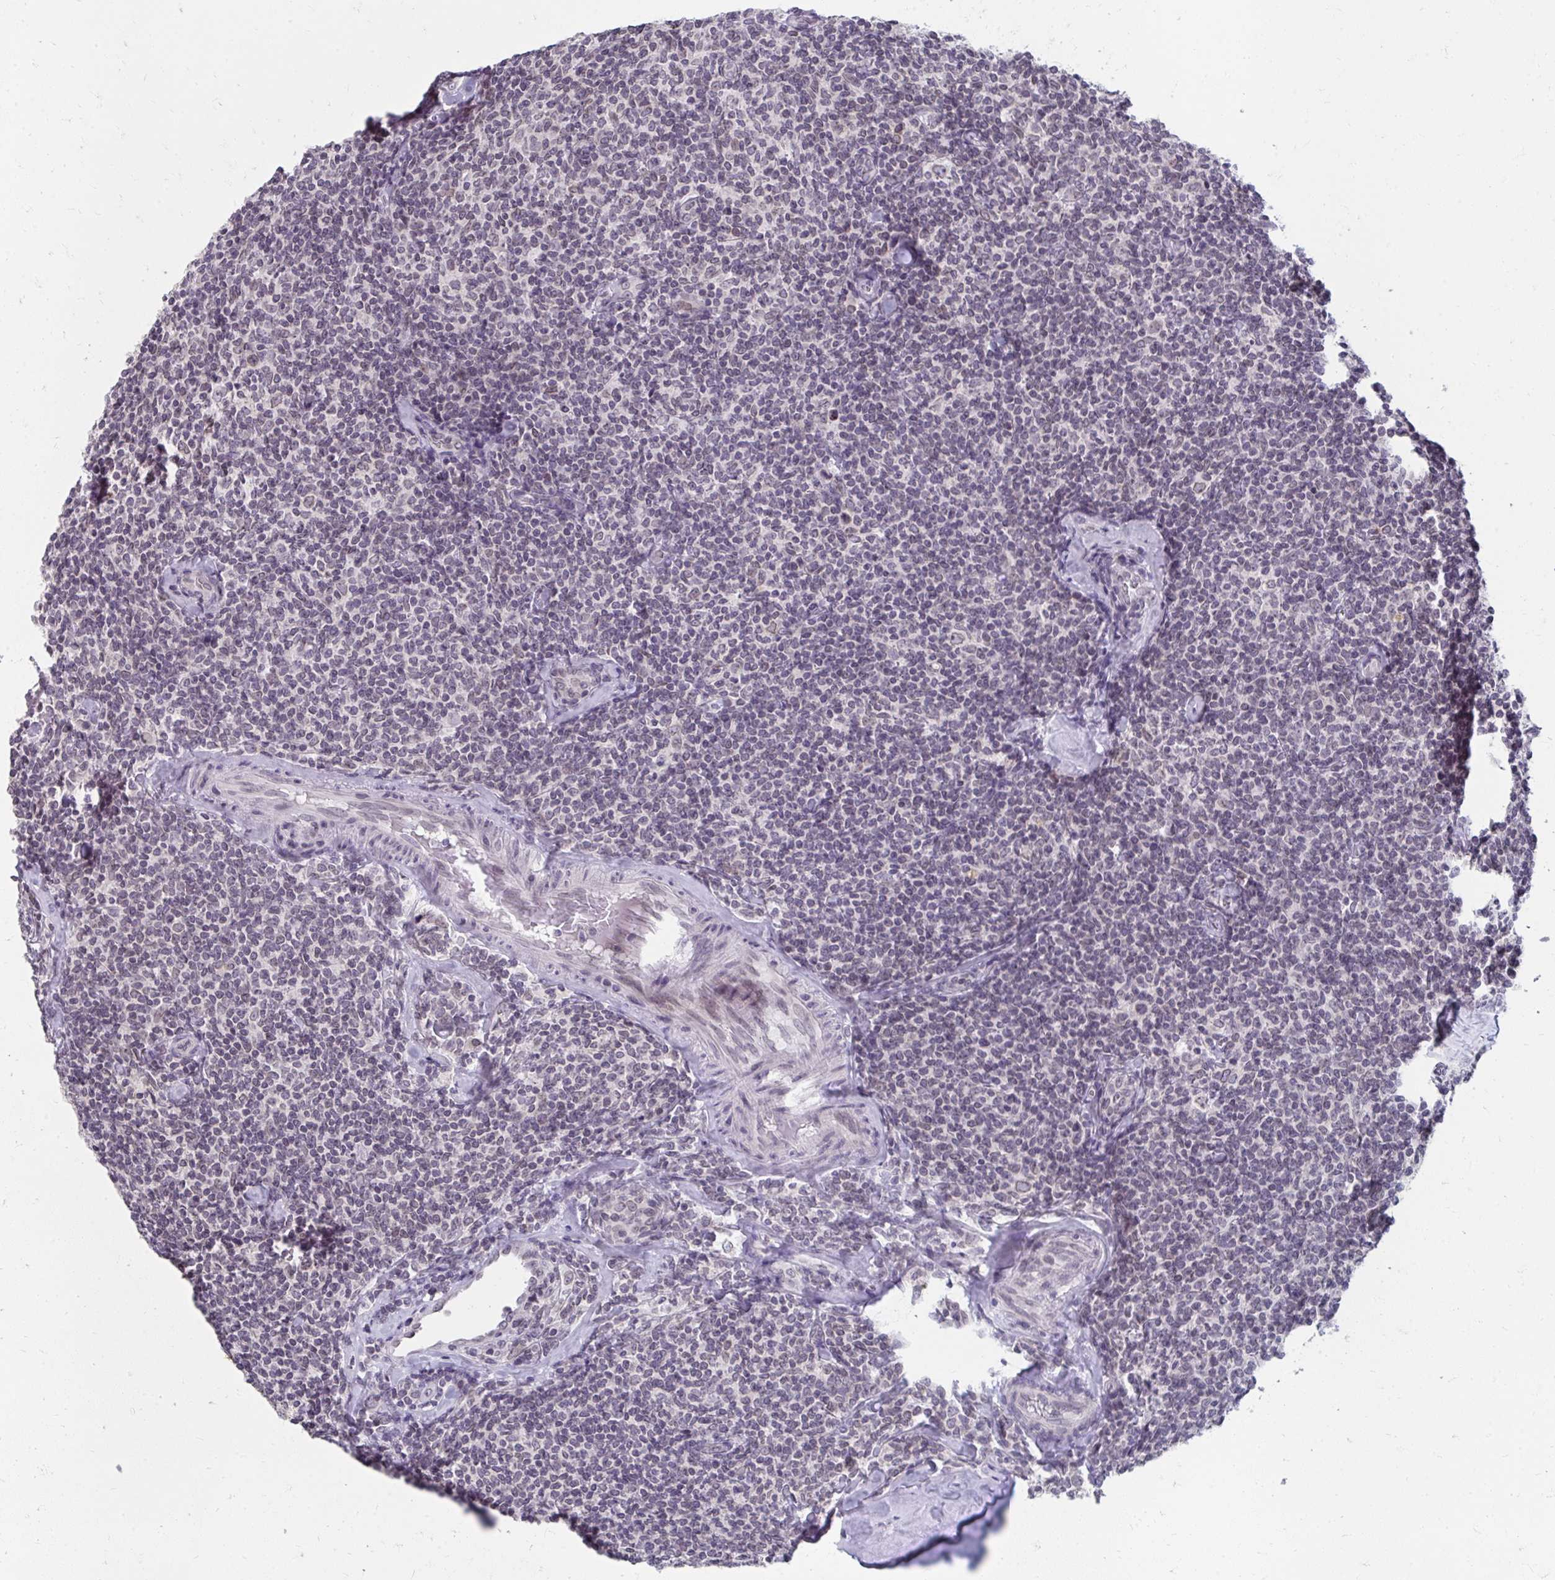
{"staining": {"intensity": "negative", "quantity": "none", "location": "none"}, "tissue": "lymphoma", "cell_type": "Tumor cells", "image_type": "cancer", "snomed": [{"axis": "morphology", "description": "Malignant lymphoma, non-Hodgkin's type, Low grade"}, {"axis": "topography", "description": "Lymph node"}], "caption": "DAB (3,3'-diaminobenzidine) immunohistochemical staining of human low-grade malignant lymphoma, non-Hodgkin's type shows no significant staining in tumor cells.", "gene": "NUP133", "patient": {"sex": "female", "age": 56}}